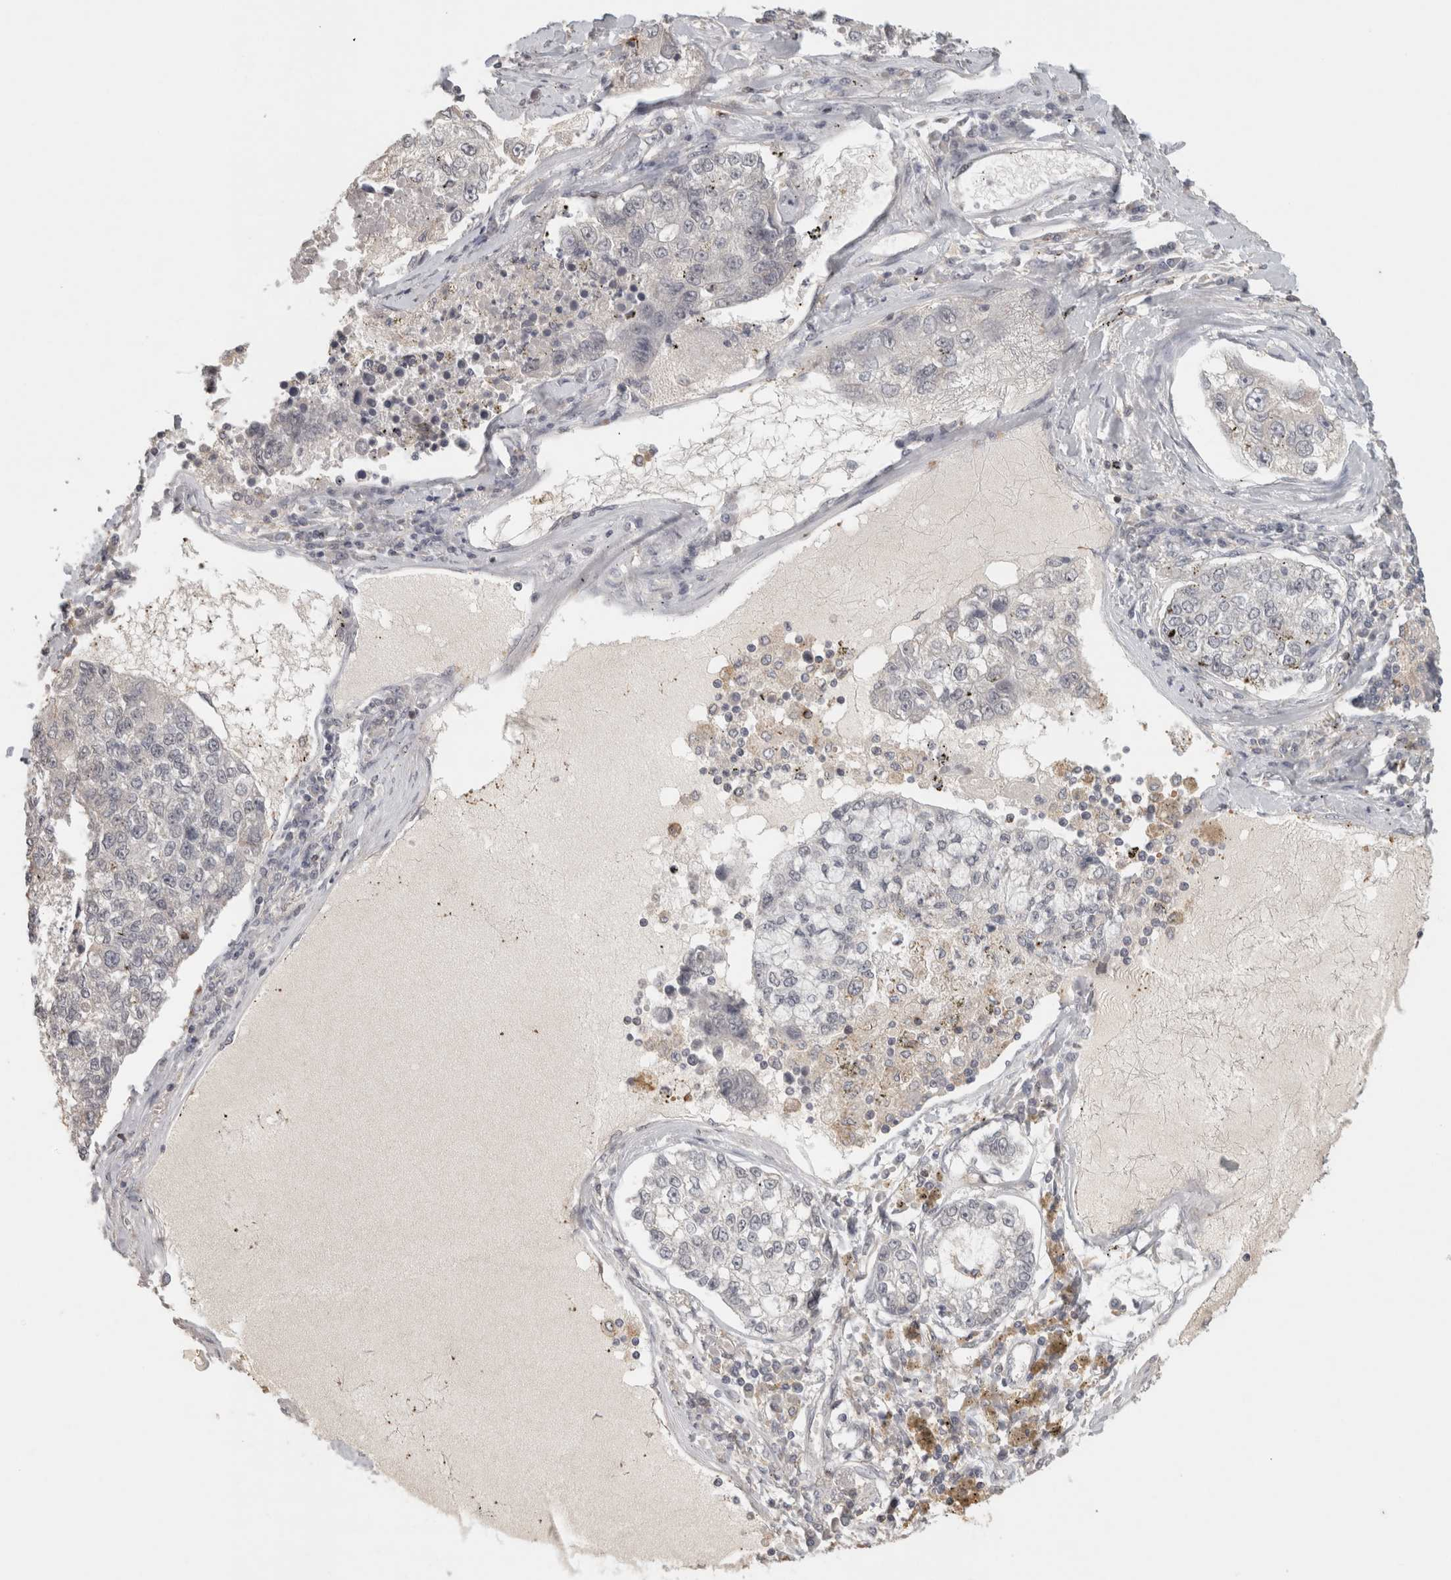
{"staining": {"intensity": "negative", "quantity": "none", "location": "none"}, "tissue": "lung cancer", "cell_type": "Tumor cells", "image_type": "cancer", "snomed": [{"axis": "morphology", "description": "Adenocarcinoma, NOS"}, {"axis": "topography", "description": "Lung"}], "caption": "Protein analysis of lung cancer (adenocarcinoma) shows no significant expression in tumor cells. Nuclei are stained in blue.", "gene": "HAVCR2", "patient": {"sex": "male", "age": 49}}